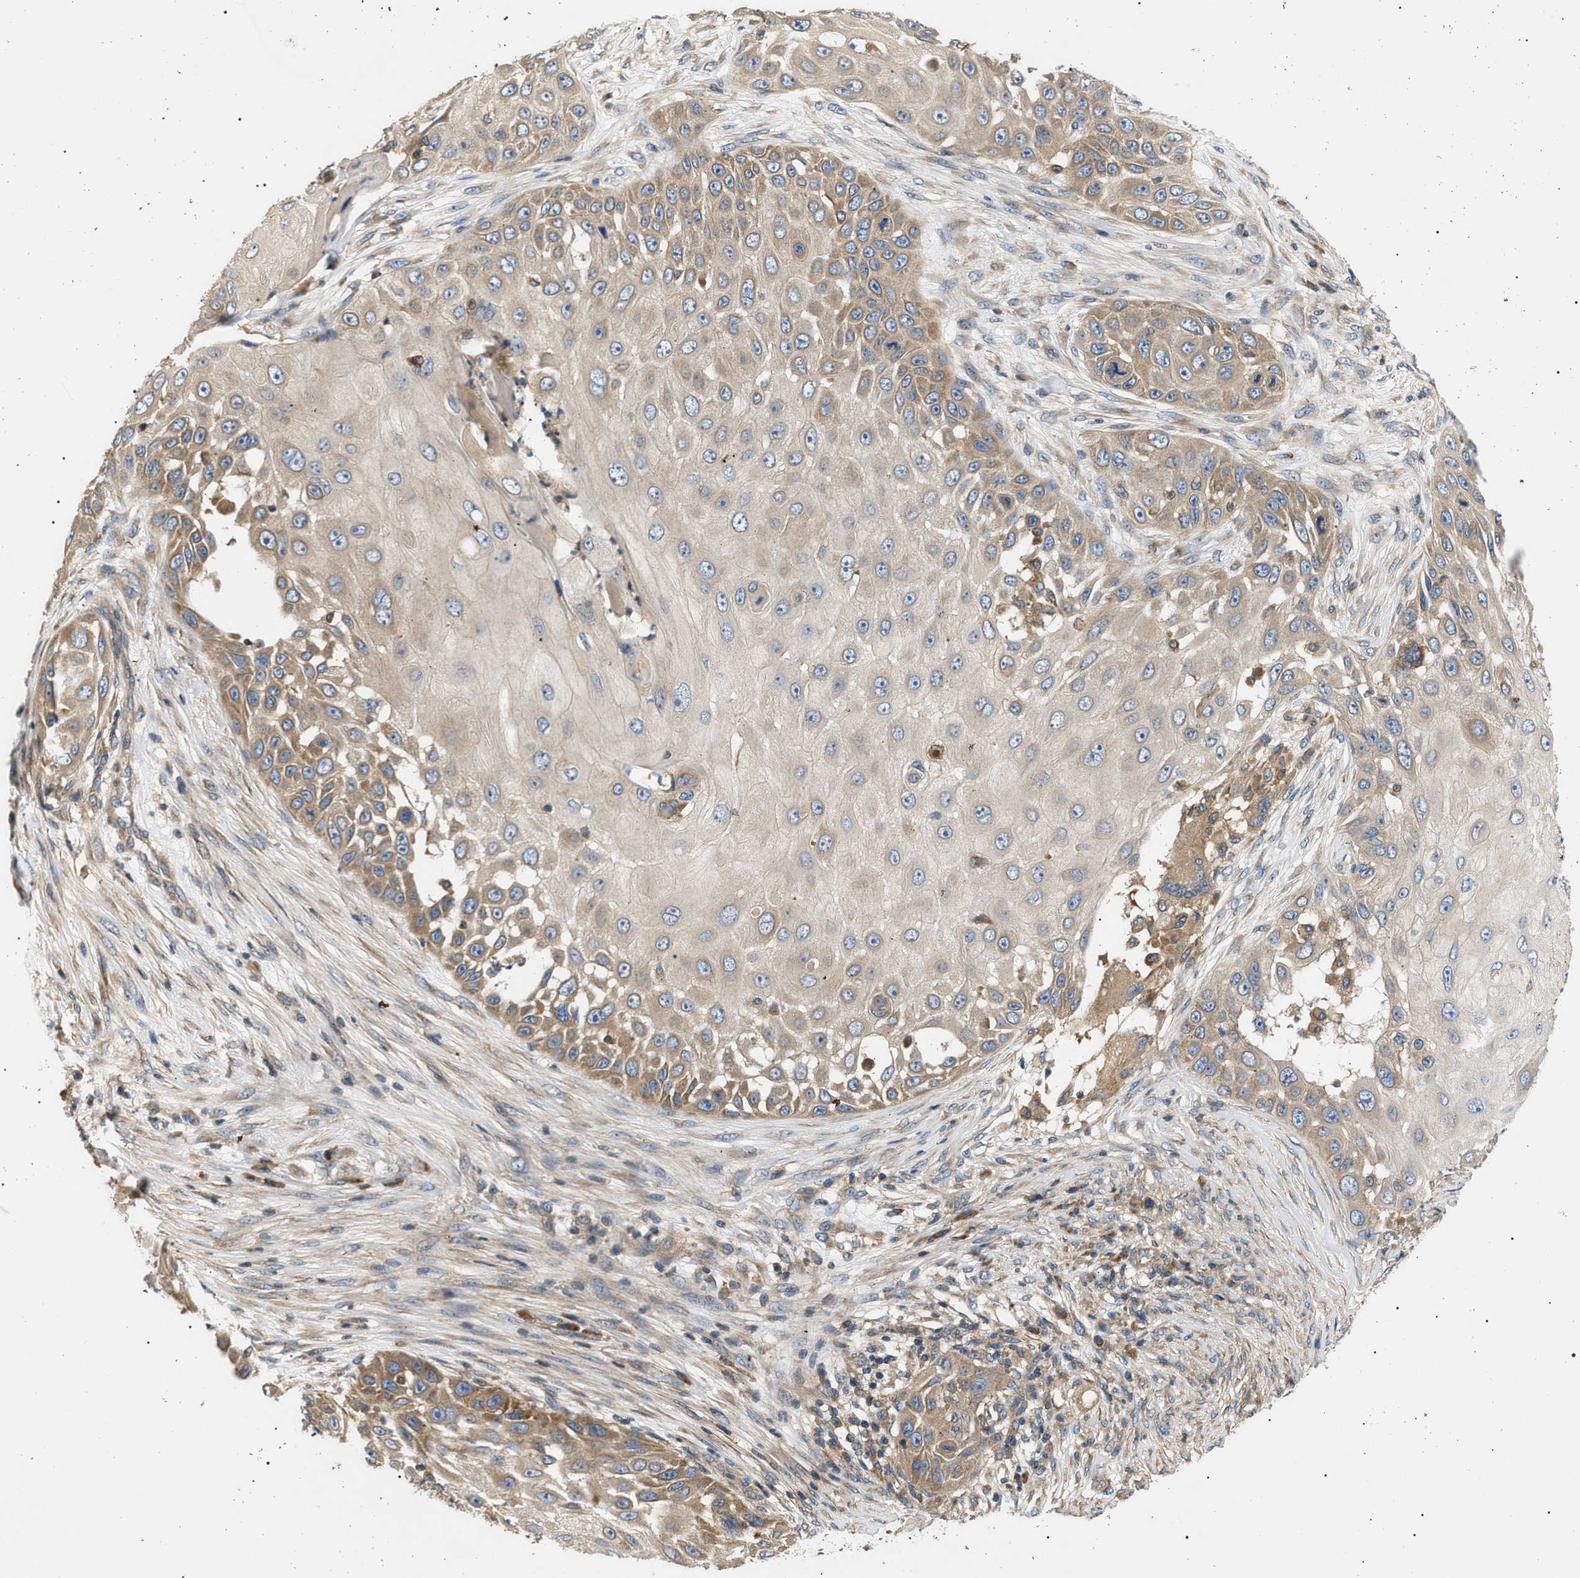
{"staining": {"intensity": "moderate", "quantity": "25%-75%", "location": "cytoplasmic/membranous"}, "tissue": "skin cancer", "cell_type": "Tumor cells", "image_type": "cancer", "snomed": [{"axis": "morphology", "description": "Squamous cell carcinoma, NOS"}, {"axis": "topography", "description": "Skin"}], "caption": "A brown stain shows moderate cytoplasmic/membranous expression of a protein in skin cancer tumor cells.", "gene": "PPM1B", "patient": {"sex": "female", "age": 44}}